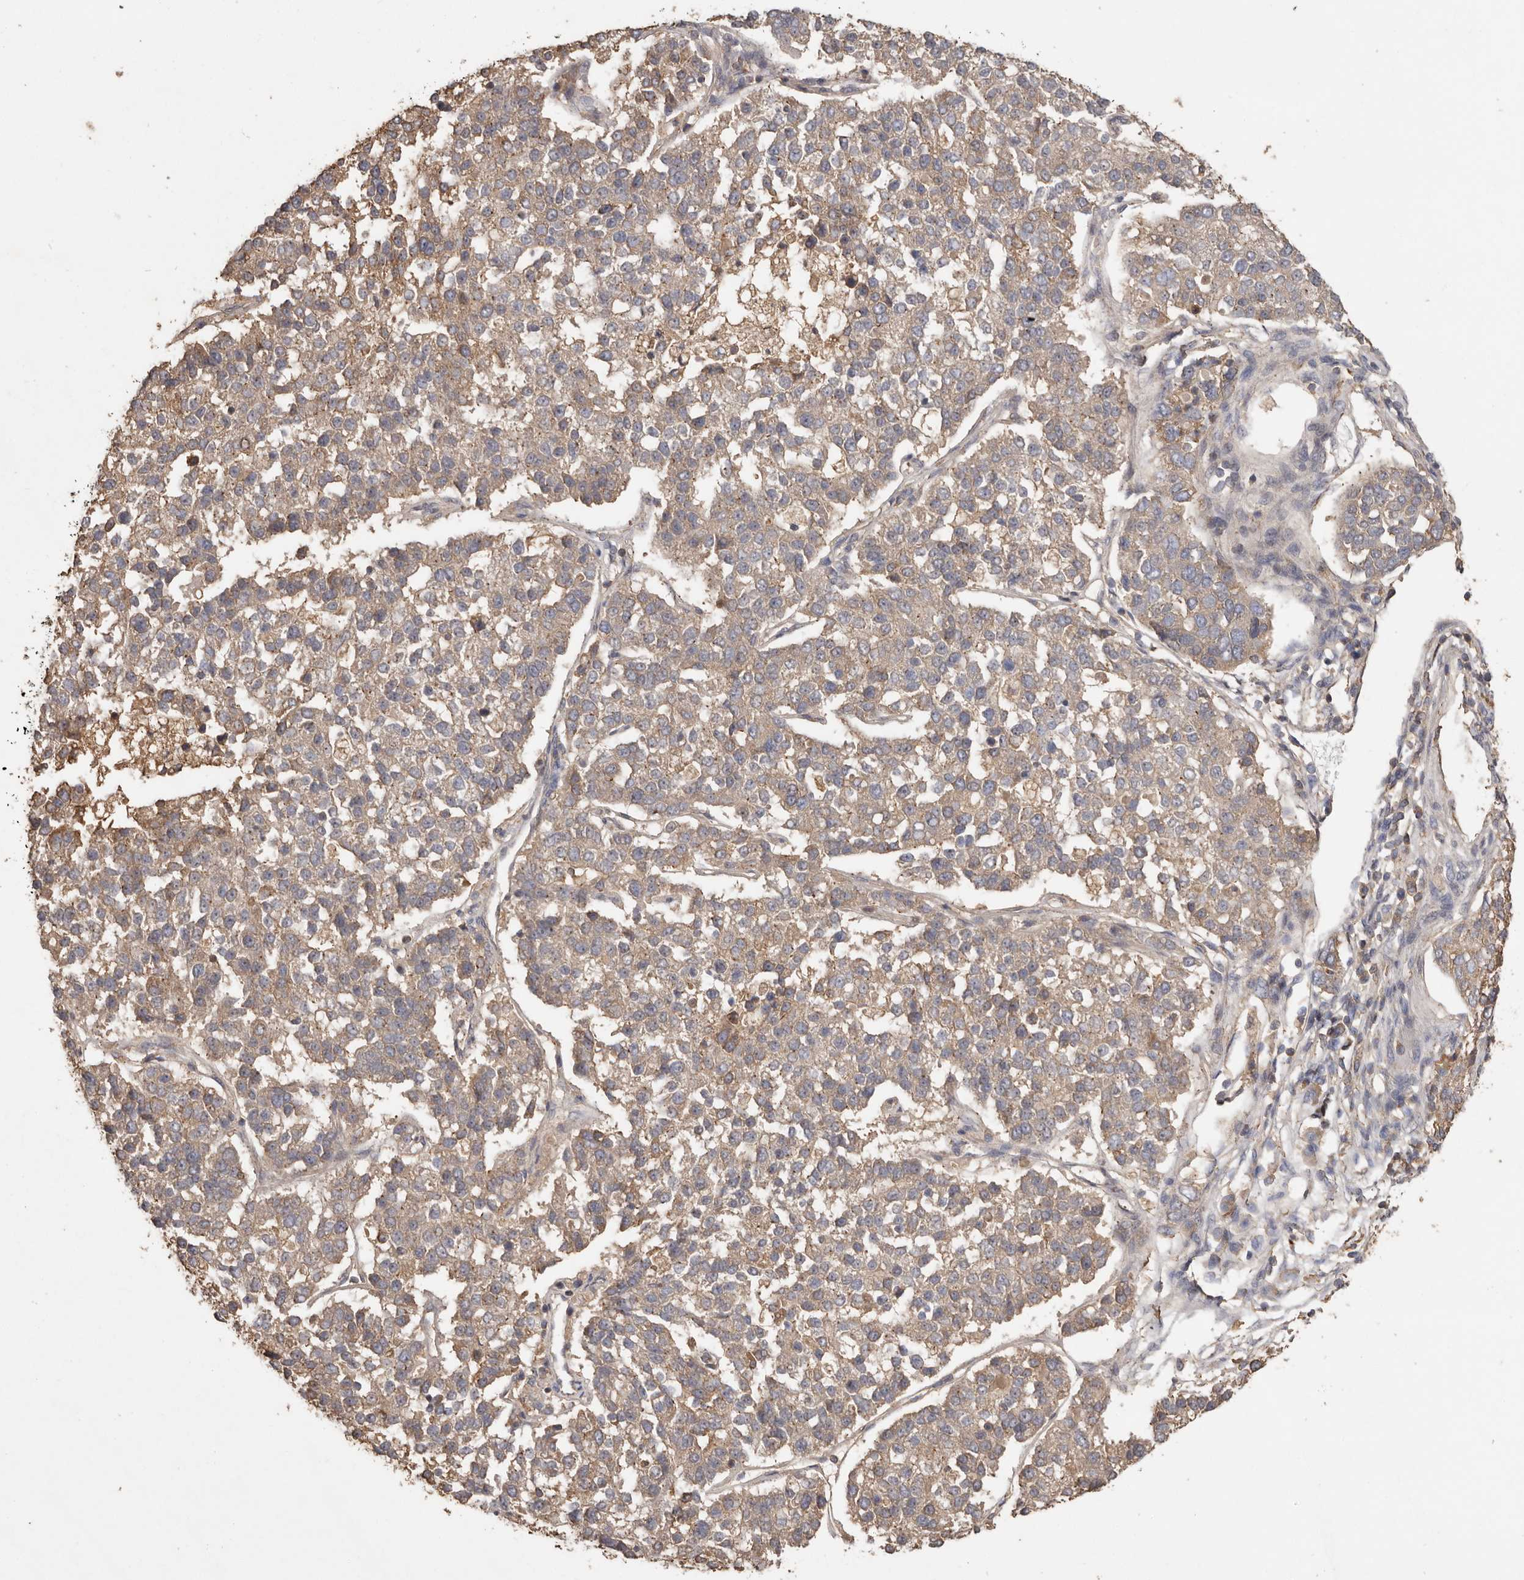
{"staining": {"intensity": "weak", "quantity": ">75%", "location": "cytoplasmic/membranous"}, "tissue": "pancreatic cancer", "cell_type": "Tumor cells", "image_type": "cancer", "snomed": [{"axis": "morphology", "description": "Adenocarcinoma, NOS"}, {"axis": "topography", "description": "Pancreas"}], "caption": "About >75% of tumor cells in pancreatic cancer (adenocarcinoma) display weak cytoplasmic/membranous protein expression as visualized by brown immunohistochemical staining.", "gene": "RWDD1", "patient": {"sex": "female", "age": 61}}